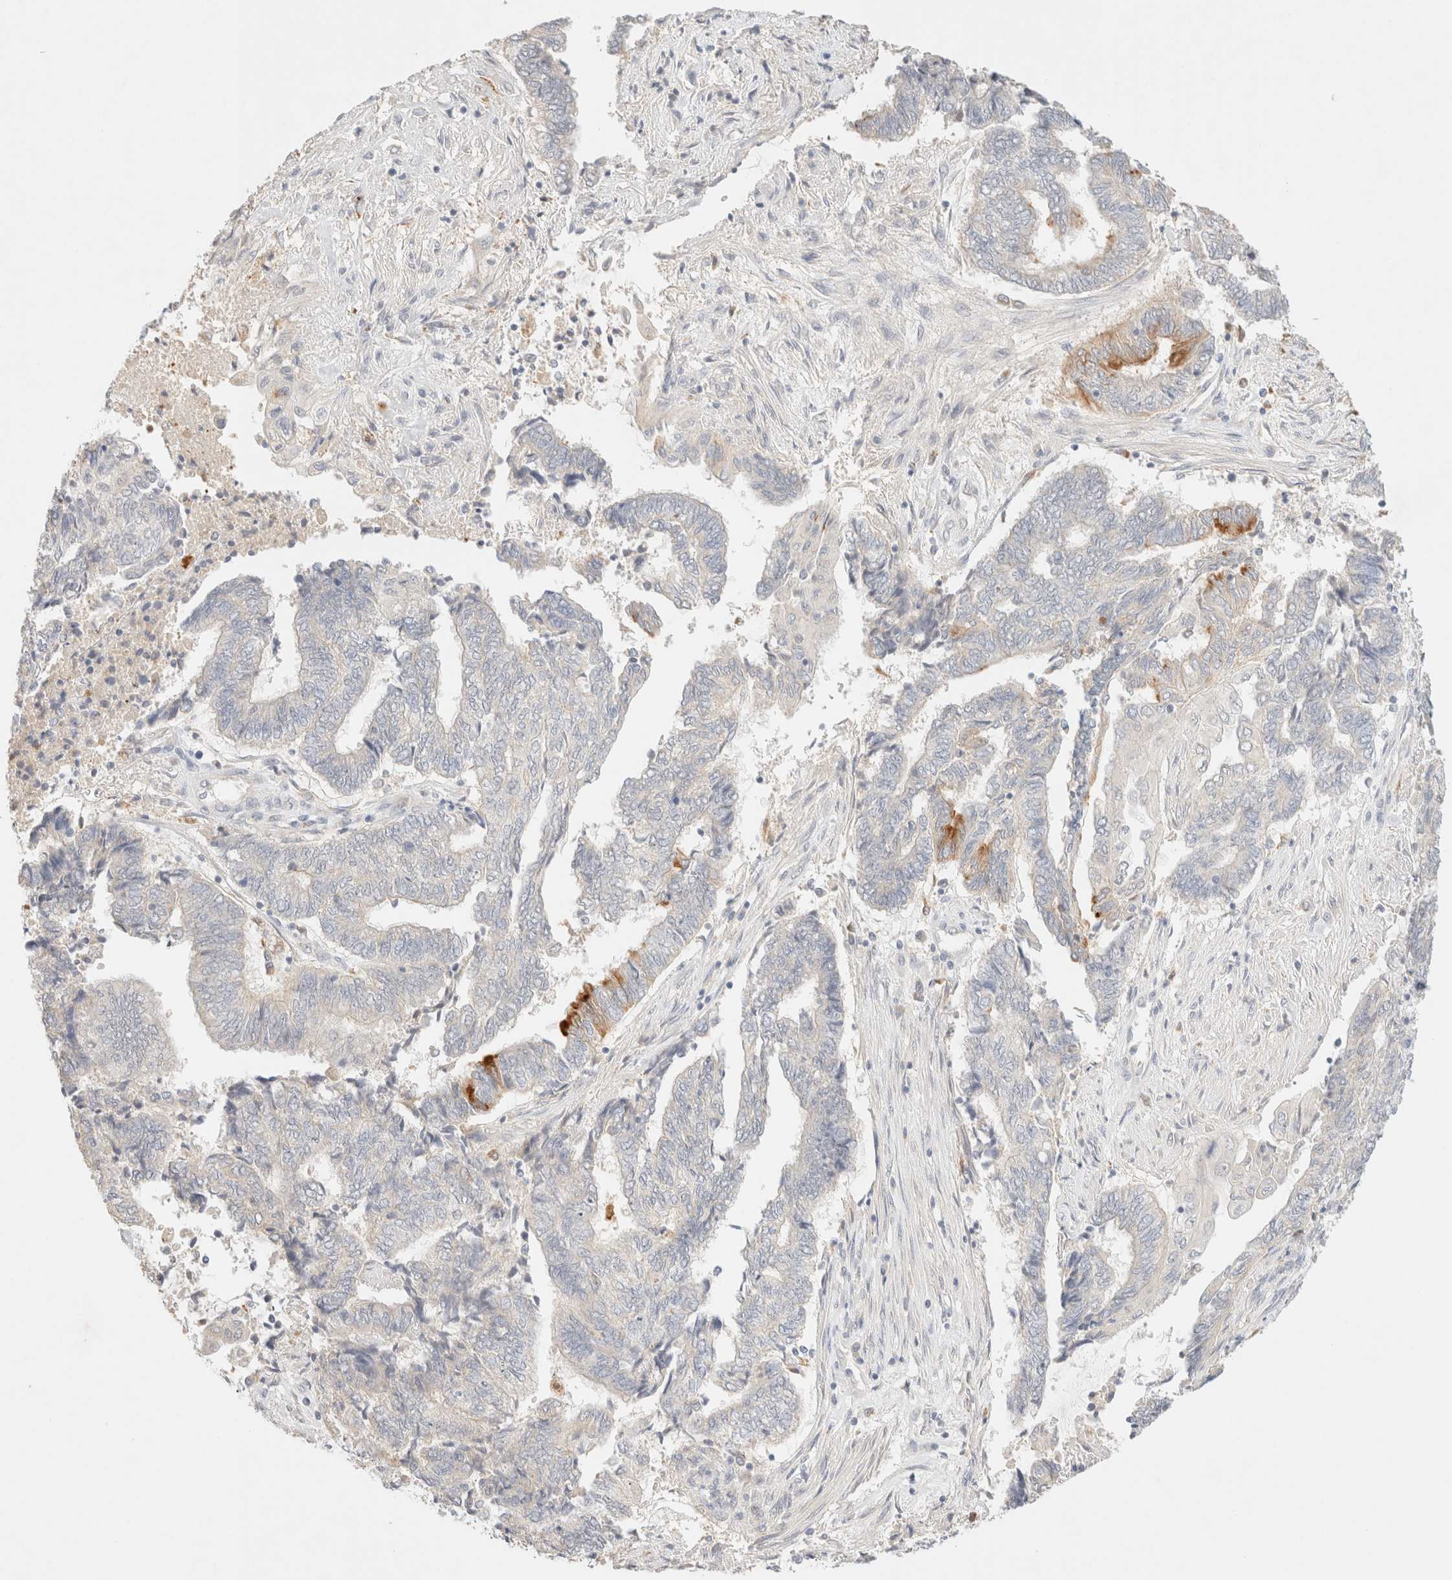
{"staining": {"intensity": "moderate", "quantity": "<25%", "location": "cytoplasmic/membranous"}, "tissue": "endometrial cancer", "cell_type": "Tumor cells", "image_type": "cancer", "snomed": [{"axis": "morphology", "description": "Adenocarcinoma, NOS"}, {"axis": "topography", "description": "Uterus"}, {"axis": "topography", "description": "Endometrium"}], "caption": "Moderate cytoplasmic/membranous protein staining is present in about <25% of tumor cells in adenocarcinoma (endometrial).", "gene": "SNTB1", "patient": {"sex": "female", "age": 70}}